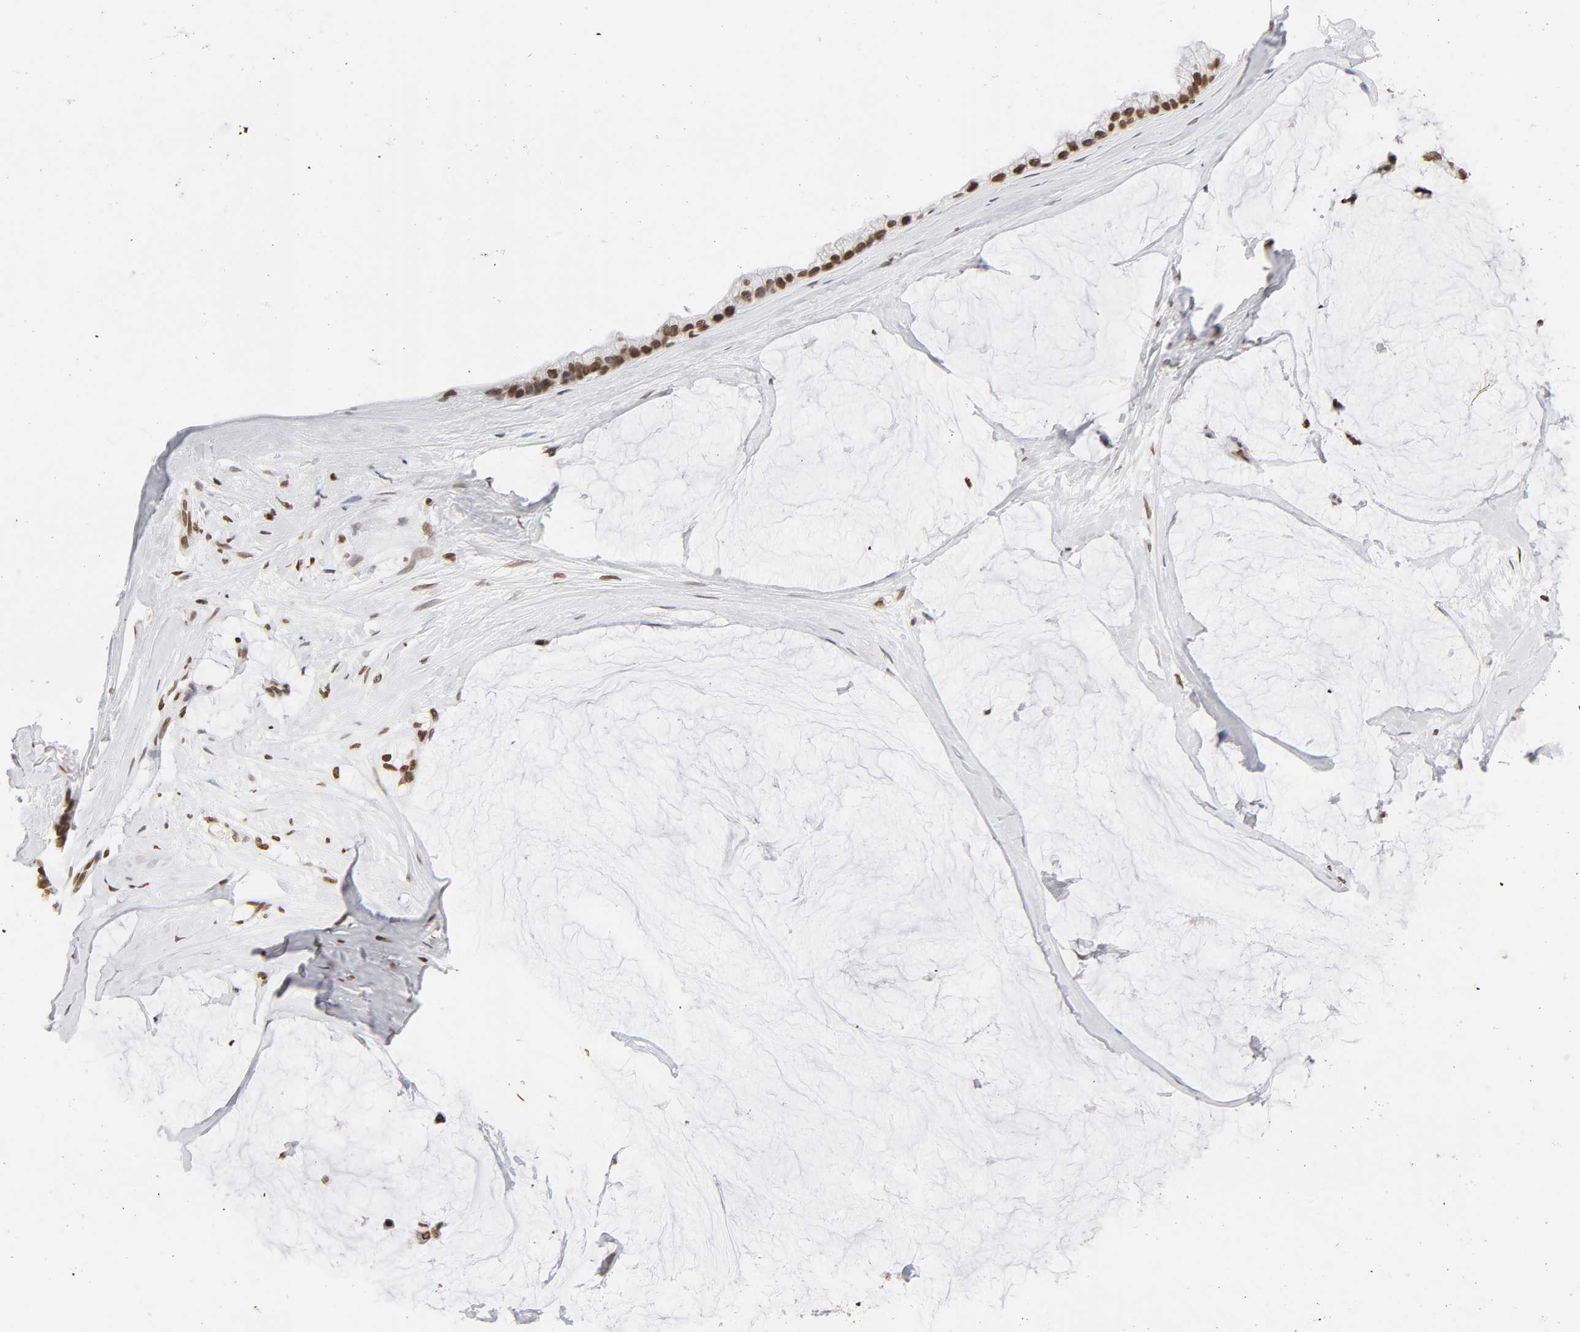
{"staining": {"intensity": "moderate", "quantity": ">75%", "location": "nuclear"}, "tissue": "ovarian cancer", "cell_type": "Tumor cells", "image_type": "cancer", "snomed": [{"axis": "morphology", "description": "Cystadenocarcinoma, mucinous, NOS"}, {"axis": "topography", "description": "Ovary"}], "caption": "Immunohistochemical staining of human ovarian cancer (mucinous cystadenocarcinoma) reveals medium levels of moderate nuclear staining in approximately >75% of tumor cells.", "gene": "H2AC12", "patient": {"sex": "female", "age": 39}}